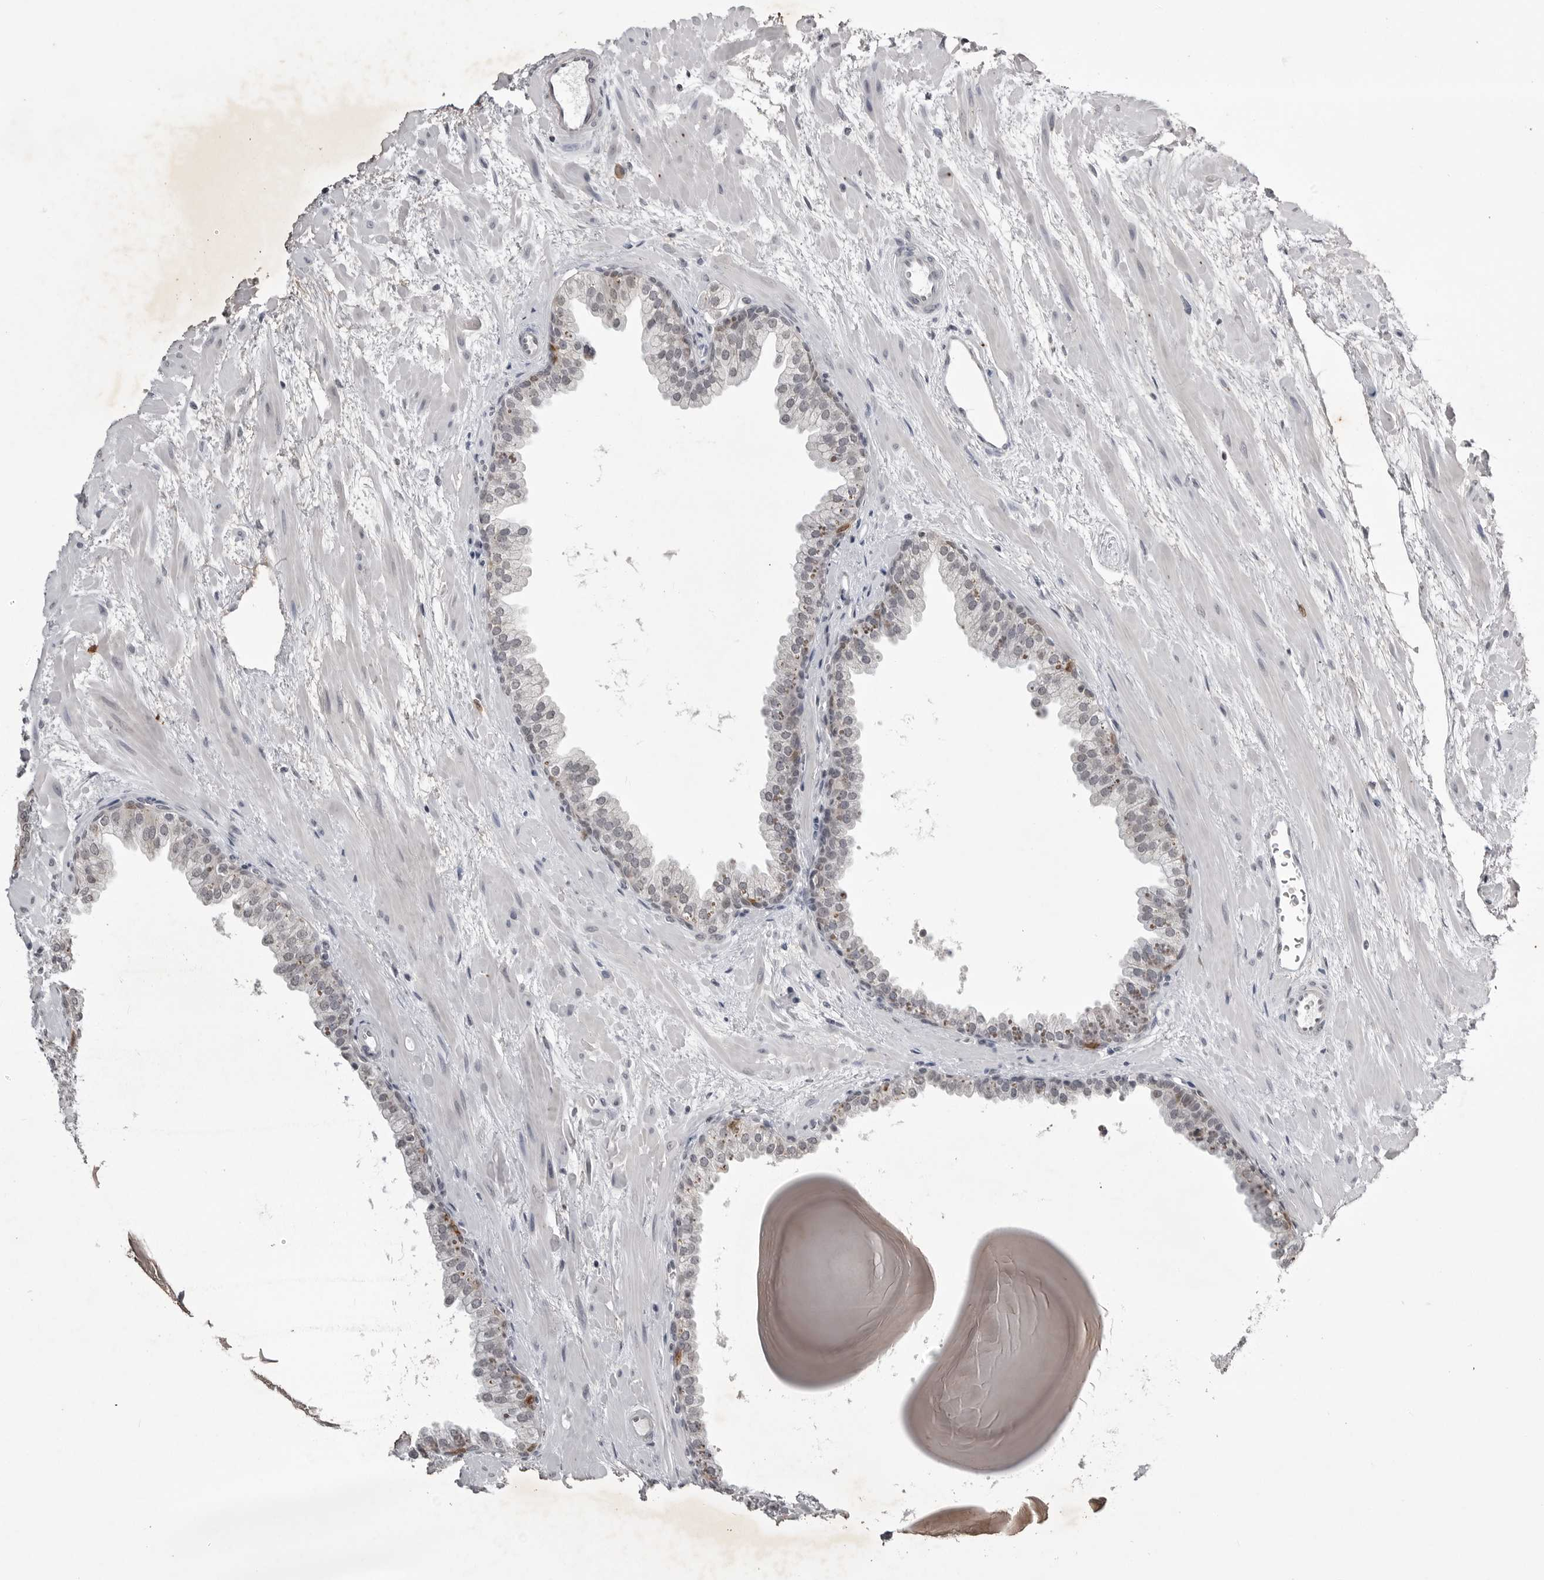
{"staining": {"intensity": "negative", "quantity": "none", "location": "none"}, "tissue": "prostate", "cell_type": "Glandular cells", "image_type": "normal", "snomed": [{"axis": "morphology", "description": "Normal tissue, NOS"}, {"axis": "topography", "description": "Prostate"}], "caption": "Immunohistochemistry (IHC) image of benign prostate stained for a protein (brown), which reveals no staining in glandular cells. Brightfield microscopy of immunohistochemistry (IHC) stained with DAB (brown) and hematoxylin (blue), captured at high magnification.", "gene": "RRM1", "patient": {"sex": "male", "age": 48}}